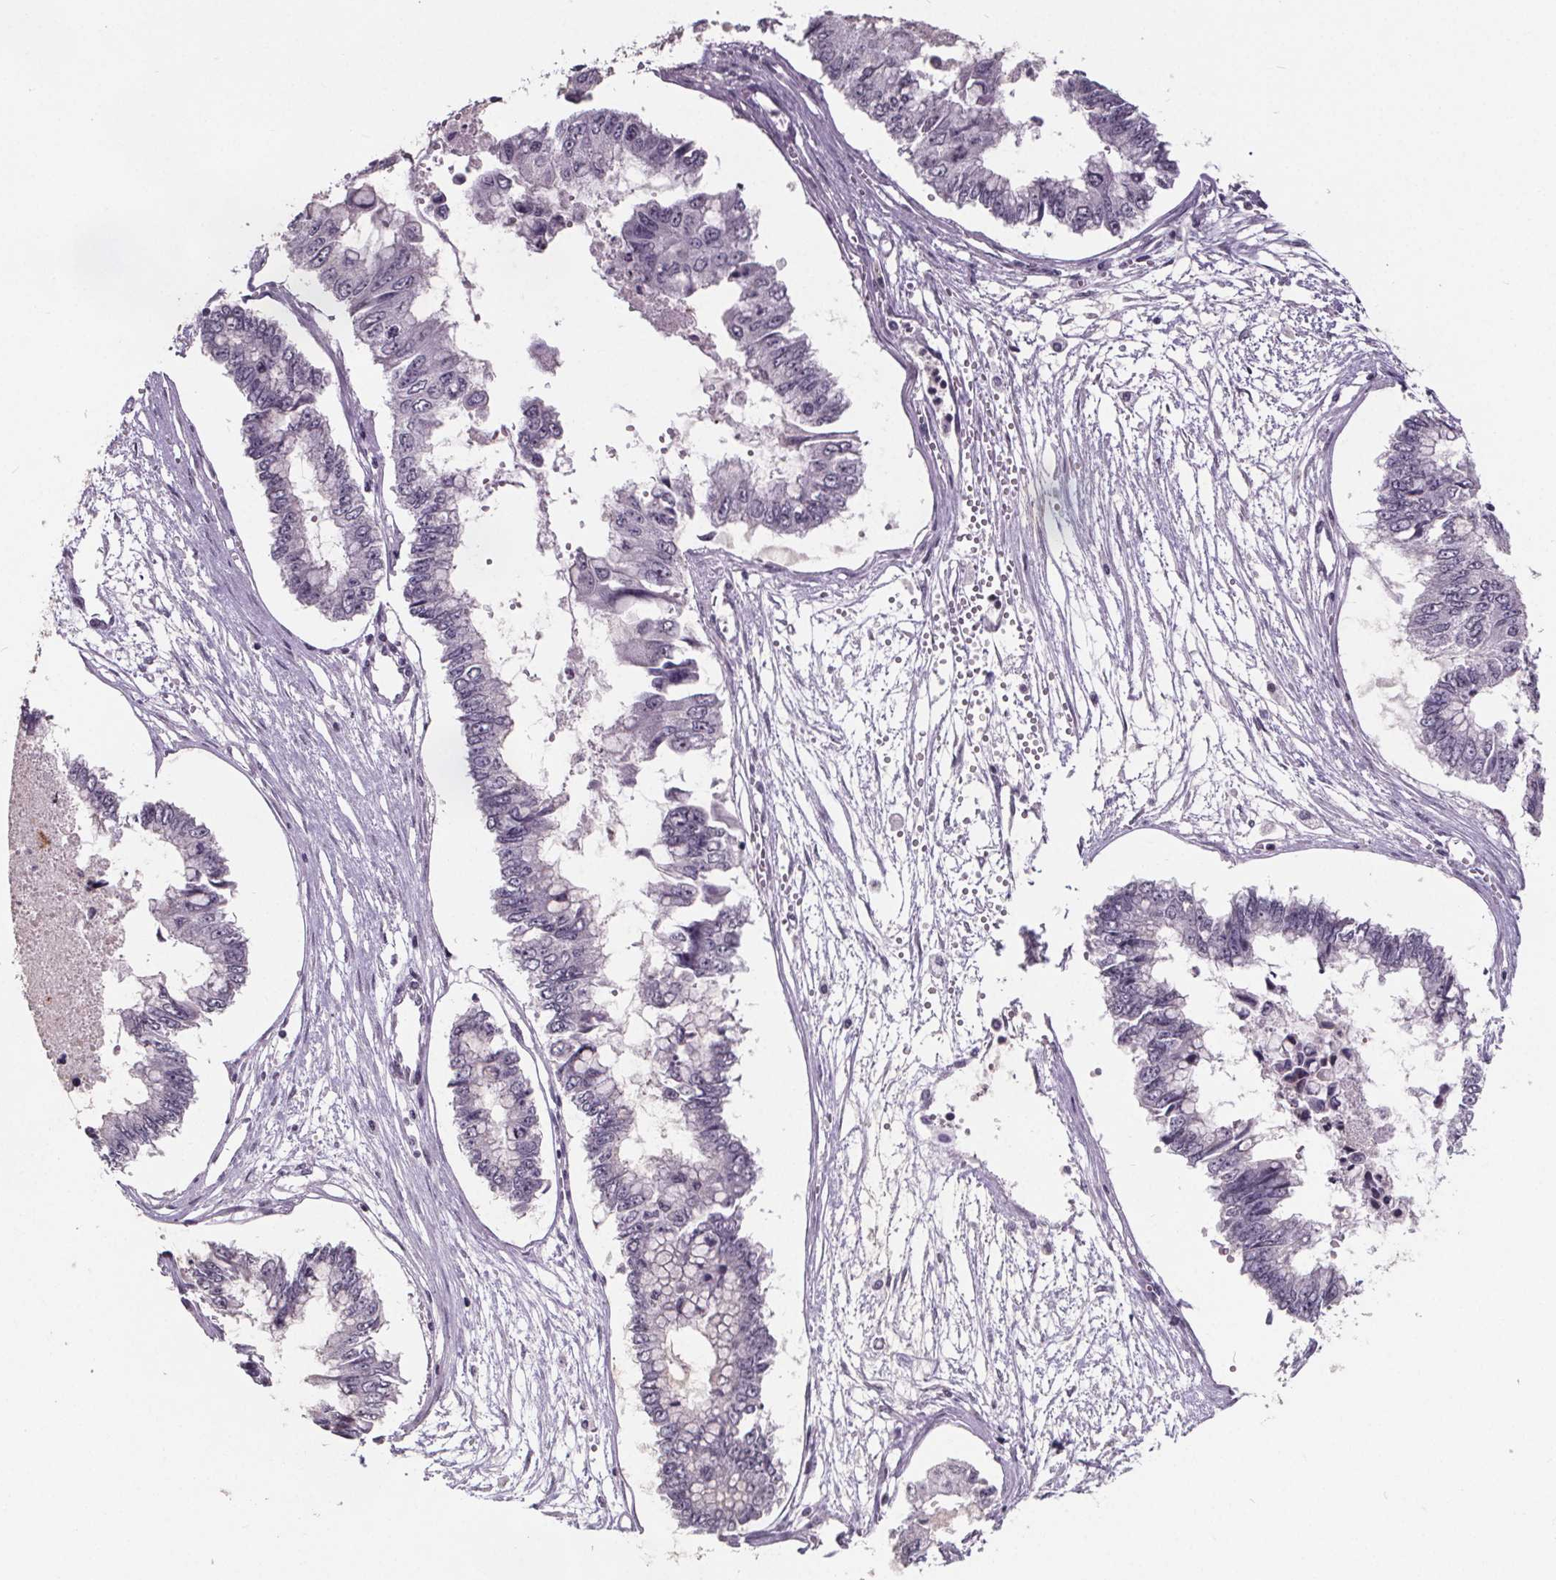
{"staining": {"intensity": "negative", "quantity": "none", "location": "none"}, "tissue": "ovarian cancer", "cell_type": "Tumor cells", "image_type": "cancer", "snomed": [{"axis": "morphology", "description": "Cystadenocarcinoma, mucinous, NOS"}, {"axis": "topography", "description": "Ovary"}], "caption": "Tumor cells show no significant expression in ovarian mucinous cystadenocarcinoma.", "gene": "NKX6-1", "patient": {"sex": "female", "age": 72}}